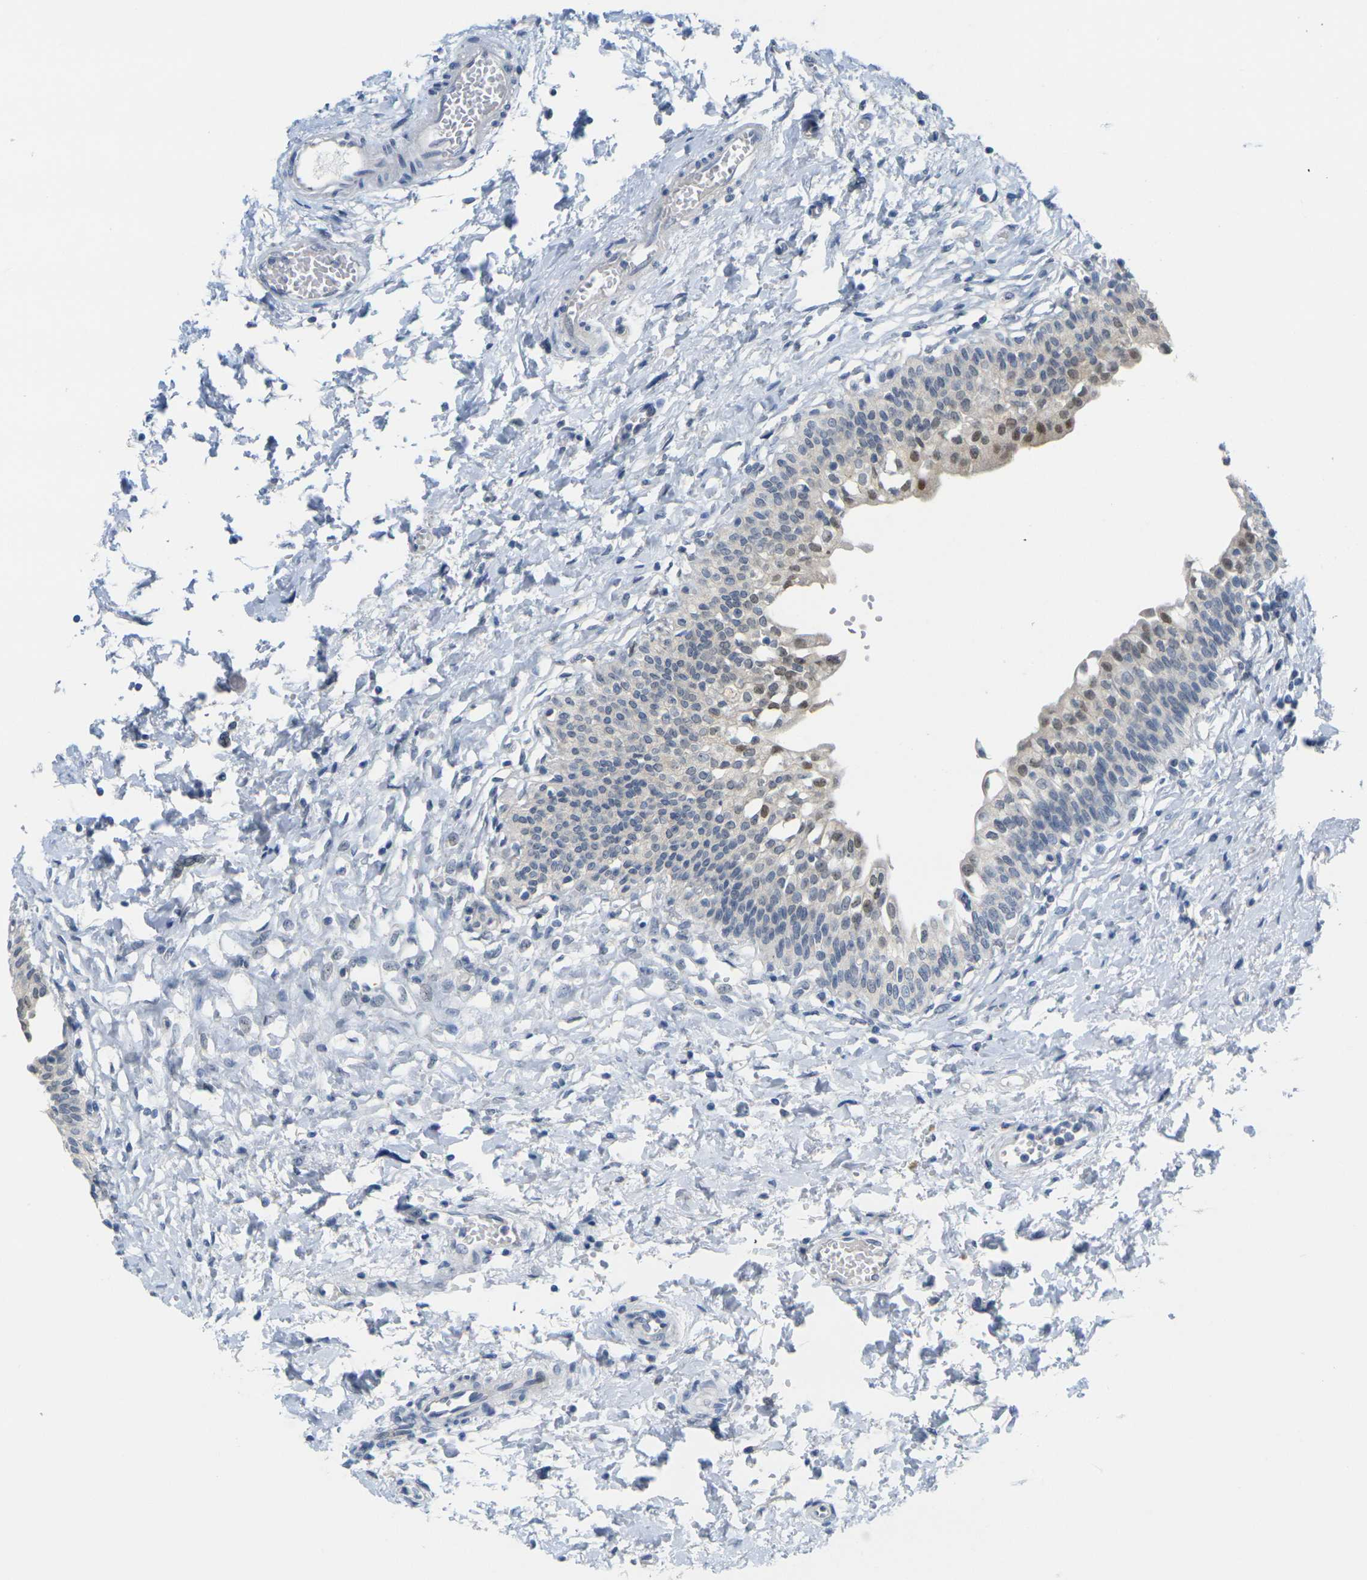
{"staining": {"intensity": "moderate", "quantity": "<25%", "location": "cytoplasmic/membranous,nuclear"}, "tissue": "urinary bladder", "cell_type": "Urothelial cells", "image_type": "normal", "snomed": [{"axis": "morphology", "description": "Normal tissue, NOS"}, {"axis": "topography", "description": "Urinary bladder"}], "caption": "The photomicrograph displays a brown stain indicating the presence of a protein in the cytoplasmic/membranous,nuclear of urothelial cells in urinary bladder.", "gene": "CDK2", "patient": {"sex": "male", "age": 55}}